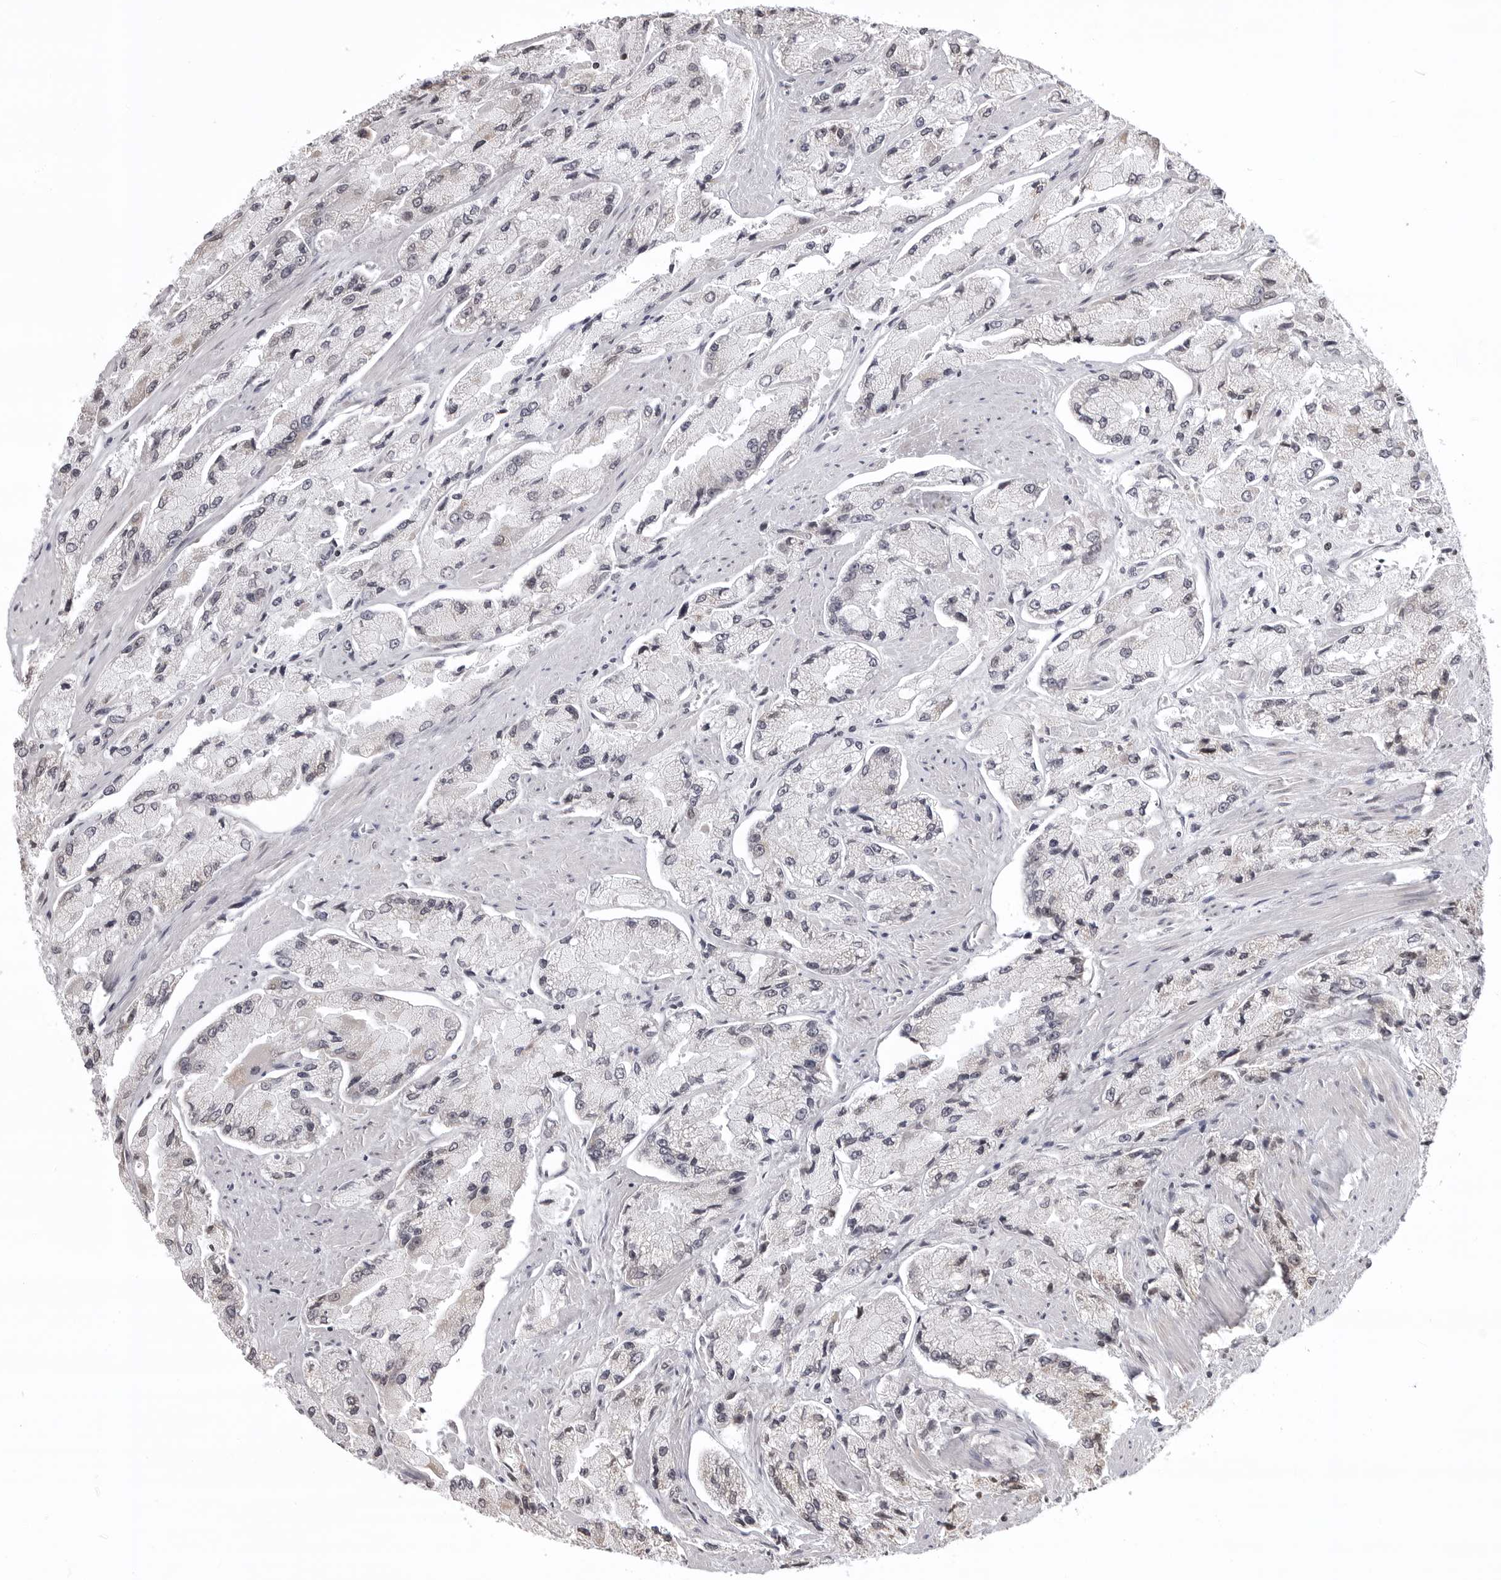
{"staining": {"intensity": "negative", "quantity": "none", "location": "none"}, "tissue": "prostate cancer", "cell_type": "Tumor cells", "image_type": "cancer", "snomed": [{"axis": "morphology", "description": "Adenocarcinoma, High grade"}, {"axis": "topography", "description": "Prostate"}], "caption": "A high-resolution micrograph shows immunohistochemistry staining of adenocarcinoma (high-grade) (prostate), which reveals no significant expression in tumor cells.", "gene": "PHF3", "patient": {"sex": "male", "age": 58}}